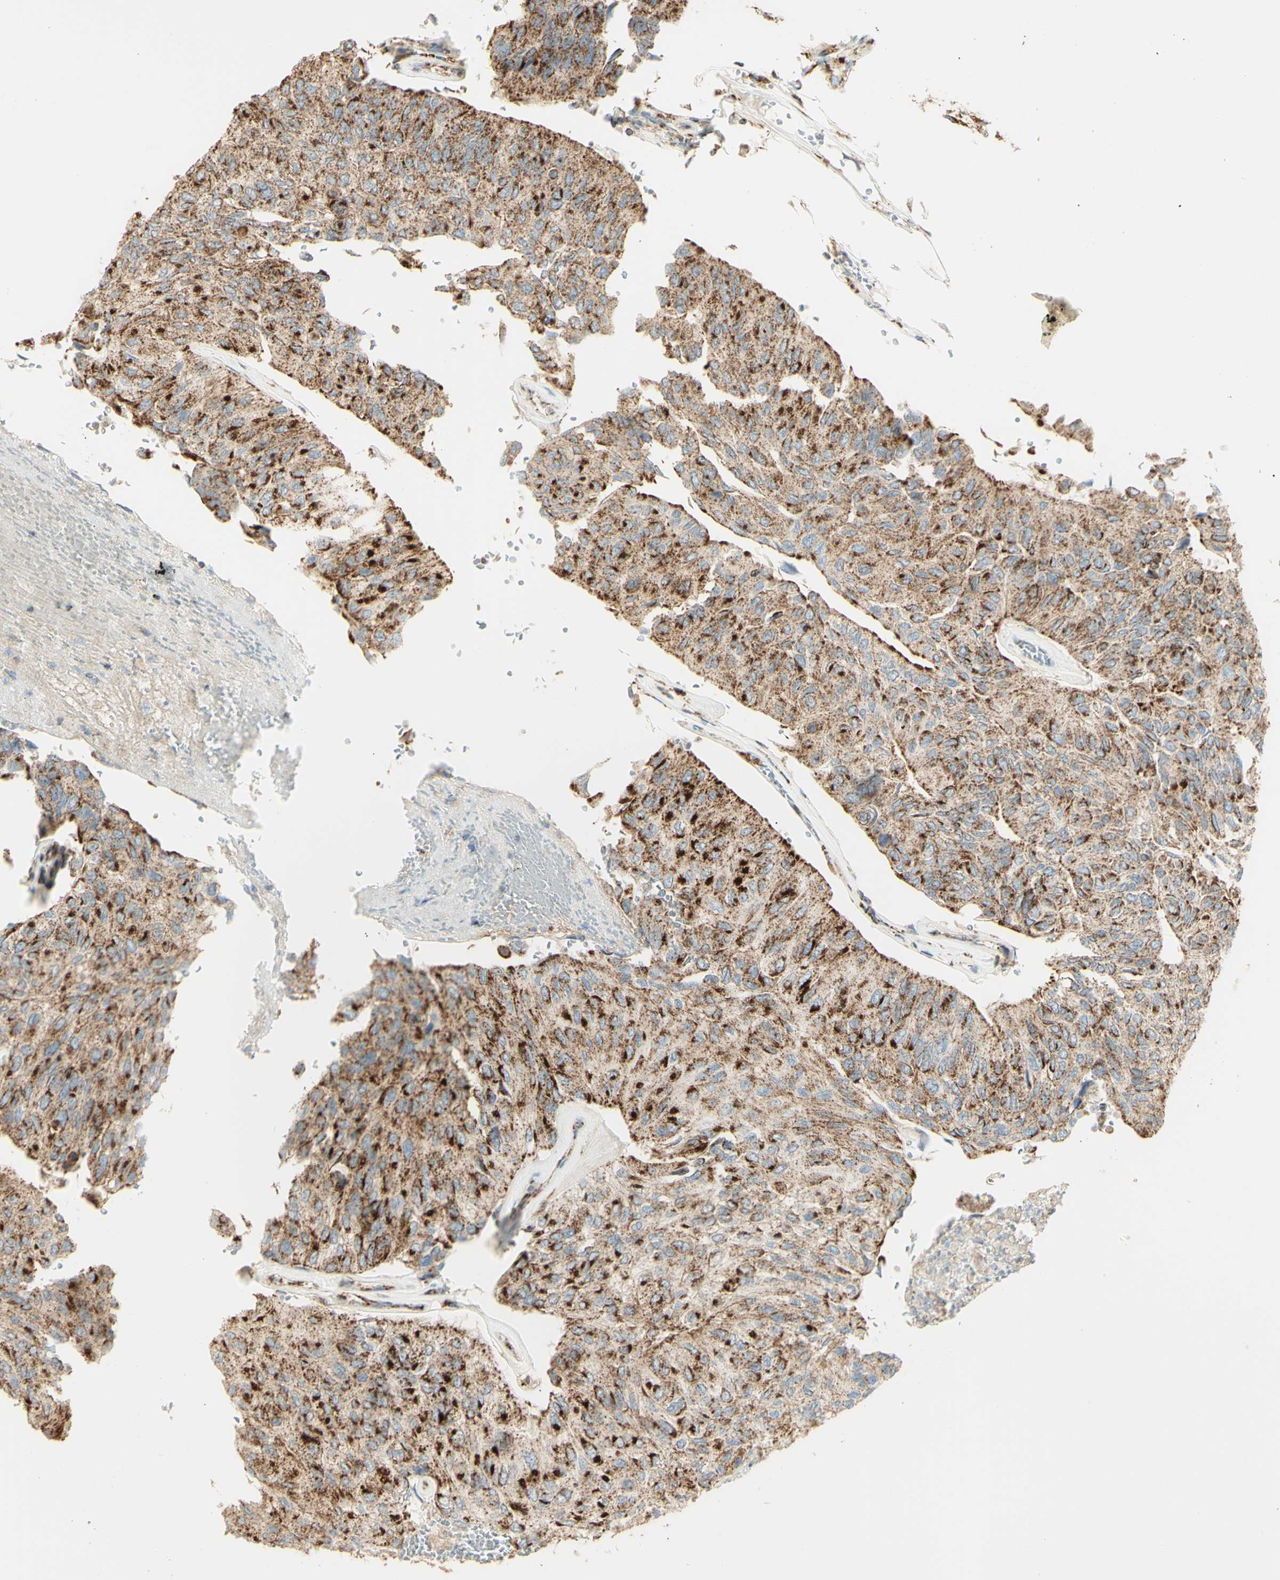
{"staining": {"intensity": "strong", "quantity": ">75%", "location": "cytoplasmic/membranous"}, "tissue": "urothelial cancer", "cell_type": "Tumor cells", "image_type": "cancer", "snomed": [{"axis": "morphology", "description": "Urothelial carcinoma, High grade"}, {"axis": "topography", "description": "Urinary bladder"}], "caption": "Strong cytoplasmic/membranous positivity is seen in about >75% of tumor cells in high-grade urothelial carcinoma.", "gene": "LETM1", "patient": {"sex": "male", "age": 66}}